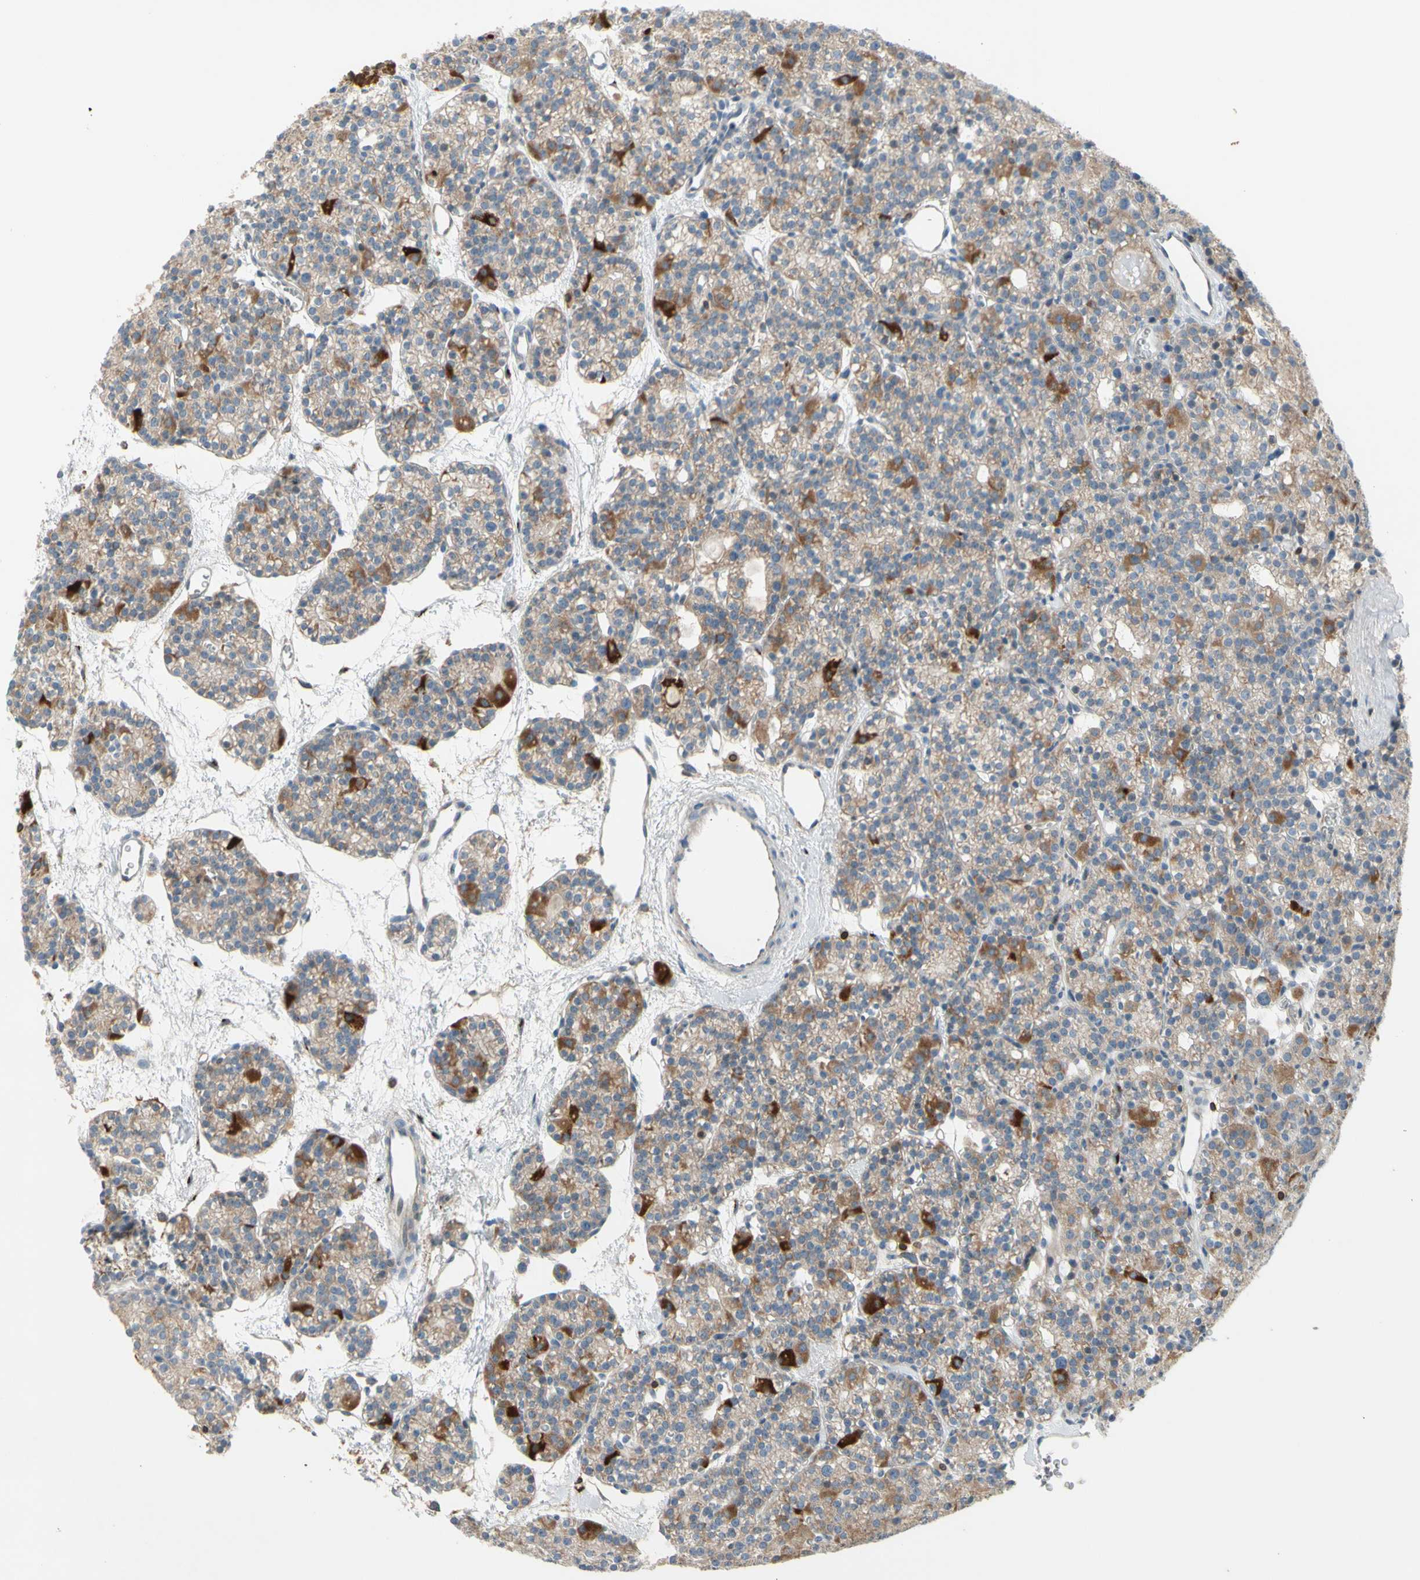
{"staining": {"intensity": "weak", "quantity": ">75%", "location": "cytoplasmic/membranous"}, "tissue": "parathyroid gland", "cell_type": "Glandular cells", "image_type": "normal", "snomed": [{"axis": "morphology", "description": "Normal tissue, NOS"}, {"axis": "topography", "description": "Parathyroid gland"}], "caption": "This histopathology image exhibits IHC staining of benign parathyroid gland, with low weak cytoplasmic/membranous positivity in approximately >75% of glandular cells.", "gene": "GALNT5", "patient": {"sex": "female", "age": 64}}